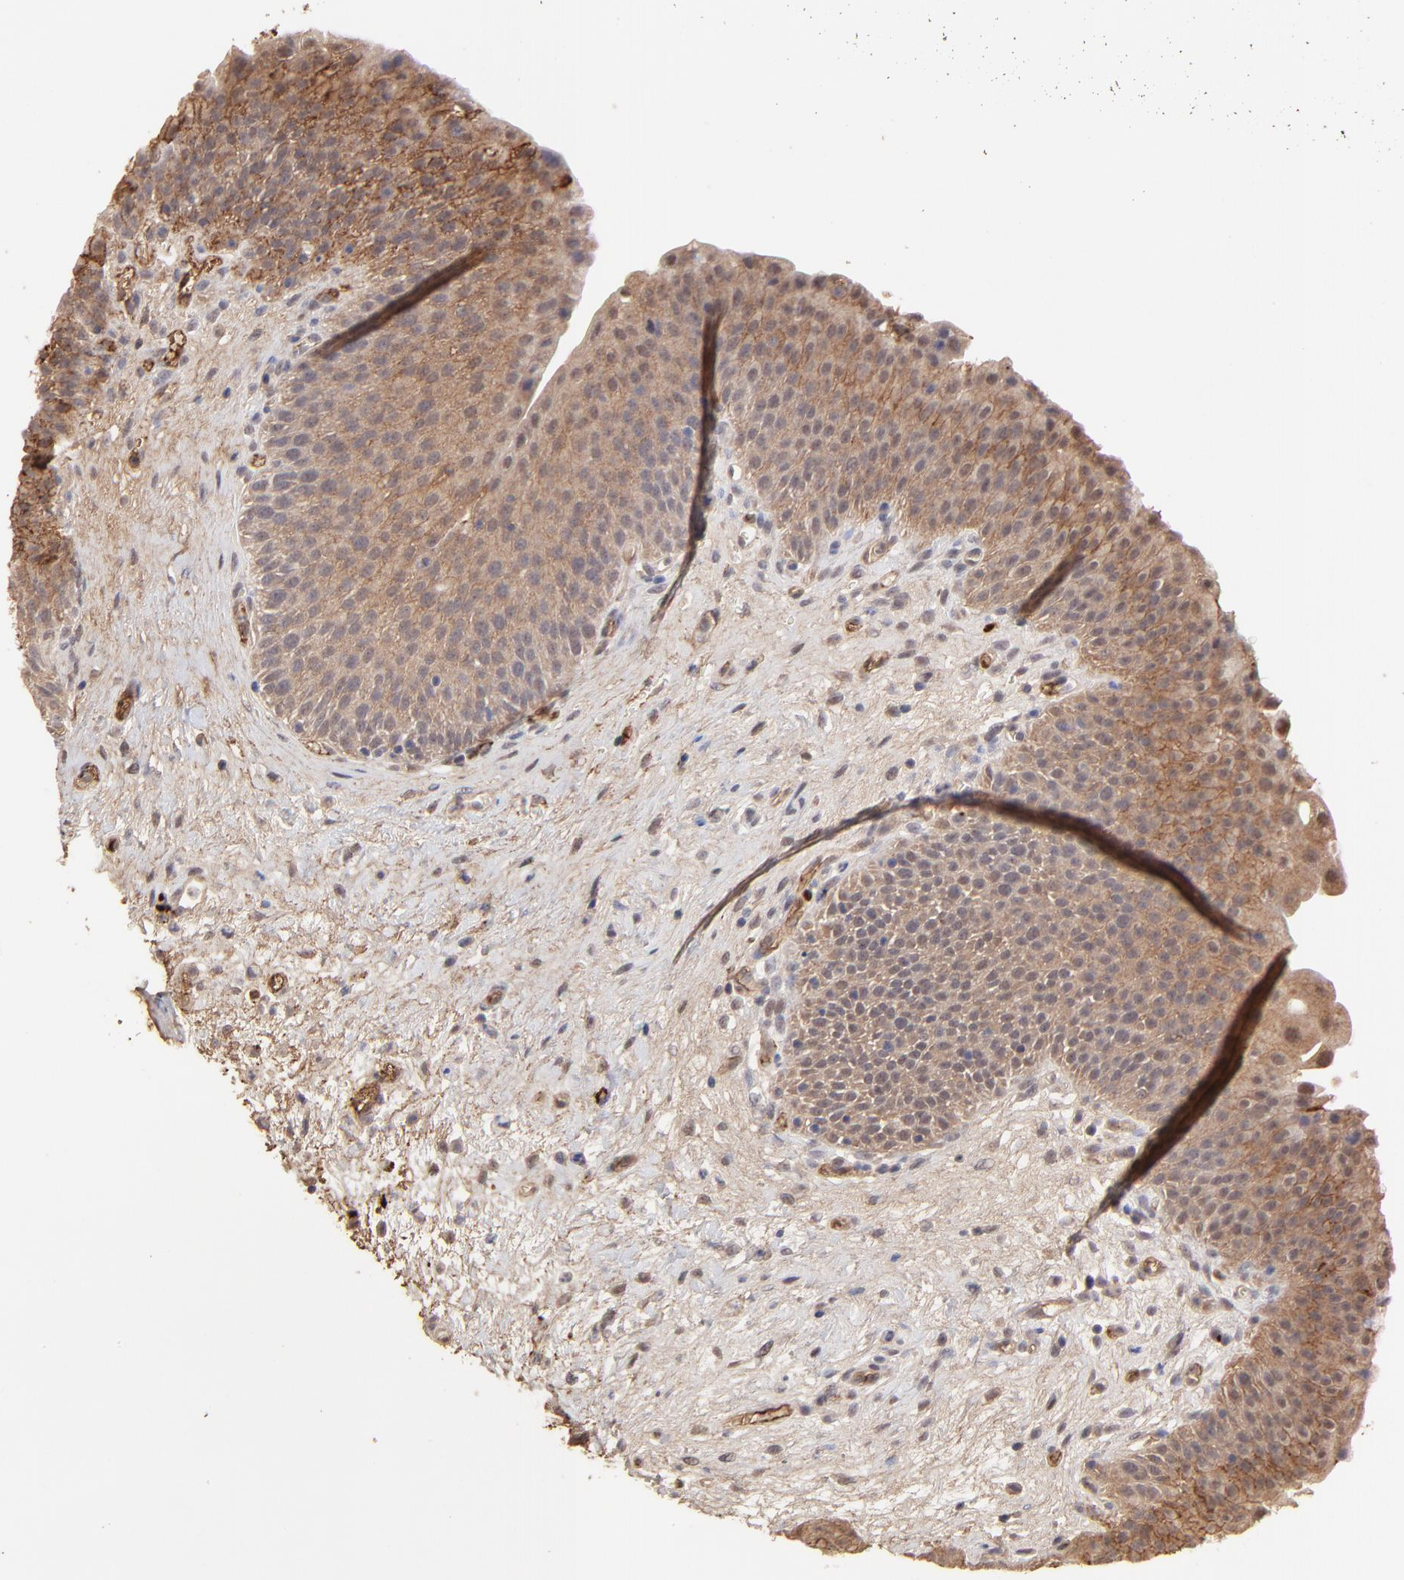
{"staining": {"intensity": "moderate", "quantity": ">75%", "location": "cytoplasmic/membranous,nuclear"}, "tissue": "urinary bladder", "cell_type": "Urothelial cells", "image_type": "normal", "snomed": [{"axis": "morphology", "description": "Normal tissue, NOS"}, {"axis": "morphology", "description": "Dysplasia, NOS"}, {"axis": "topography", "description": "Urinary bladder"}], "caption": "Immunohistochemical staining of unremarkable urinary bladder reveals medium levels of moderate cytoplasmic/membranous,nuclear staining in approximately >75% of urothelial cells.", "gene": "PSMD14", "patient": {"sex": "male", "age": 35}}